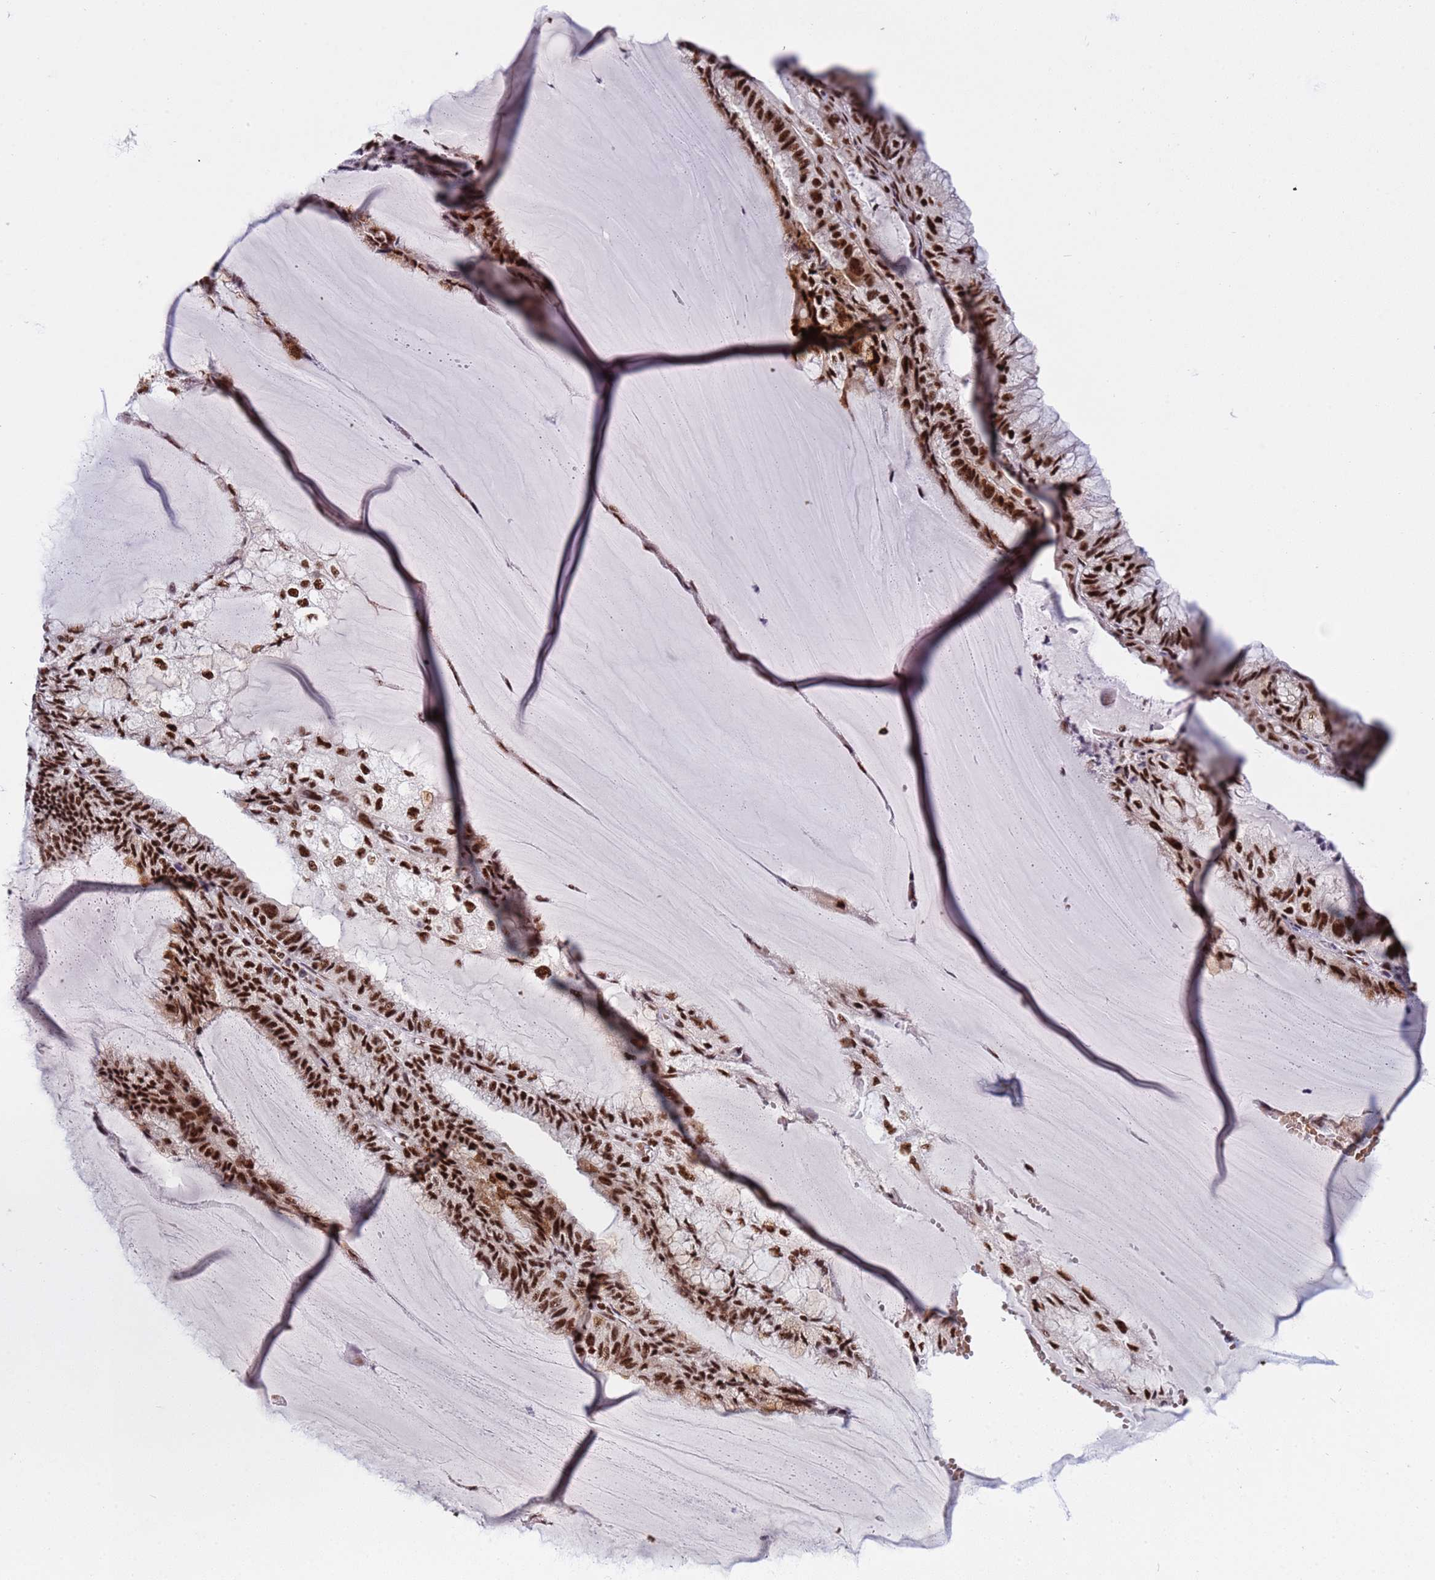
{"staining": {"intensity": "strong", "quantity": ">75%", "location": "nuclear"}, "tissue": "endometrial cancer", "cell_type": "Tumor cells", "image_type": "cancer", "snomed": [{"axis": "morphology", "description": "Adenocarcinoma, NOS"}, {"axis": "topography", "description": "Endometrium"}], "caption": "A high amount of strong nuclear expression is present in approximately >75% of tumor cells in endometrial cancer tissue.", "gene": "THOC2", "patient": {"sex": "female", "age": 81}}